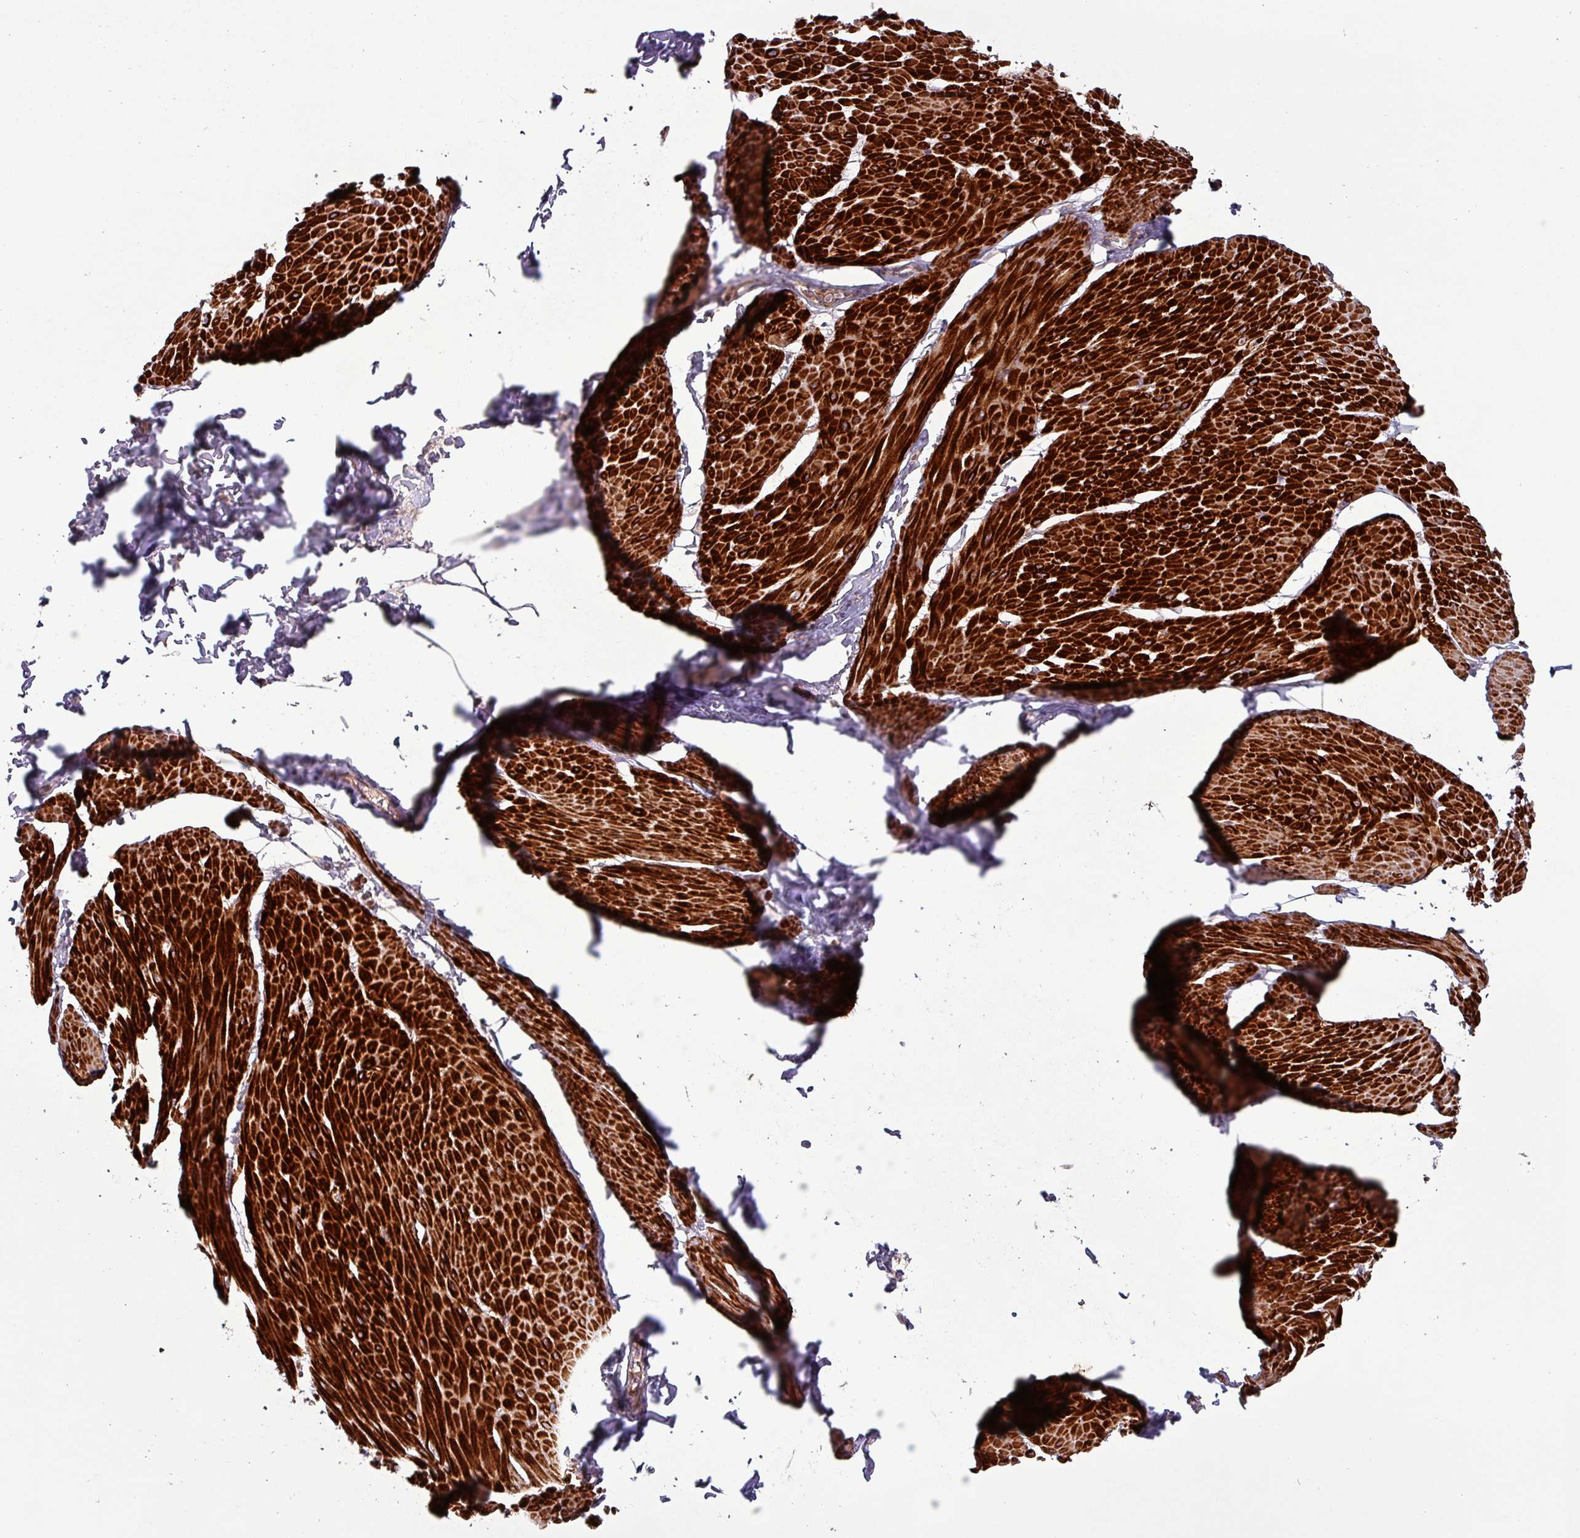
{"staining": {"intensity": "strong", "quantity": ">75%", "location": "cytoplasmic/membranous"}, "tissue": "smooth muscle", "cell_type": "Smooth muscle cells", "image_type": "normal", "snomed": [{"axis": "morphology", "description": "Urothelial carcinoma, High grade"}, {"axis": "topography", "description": "Urinary bladder"}], "caption": "An immunohistochemistry (IHC) photomicrograph of benign tissue is shown. Protein staining in brown shows strong cytoplasmic/membranous positivity in smooth muscle within smooth muscle cells. (DAB IHC, brown staining for protein, blue staining for nuclei).", "gene": "TPRA1", "patient": {"sex": "male", "age": 46}}